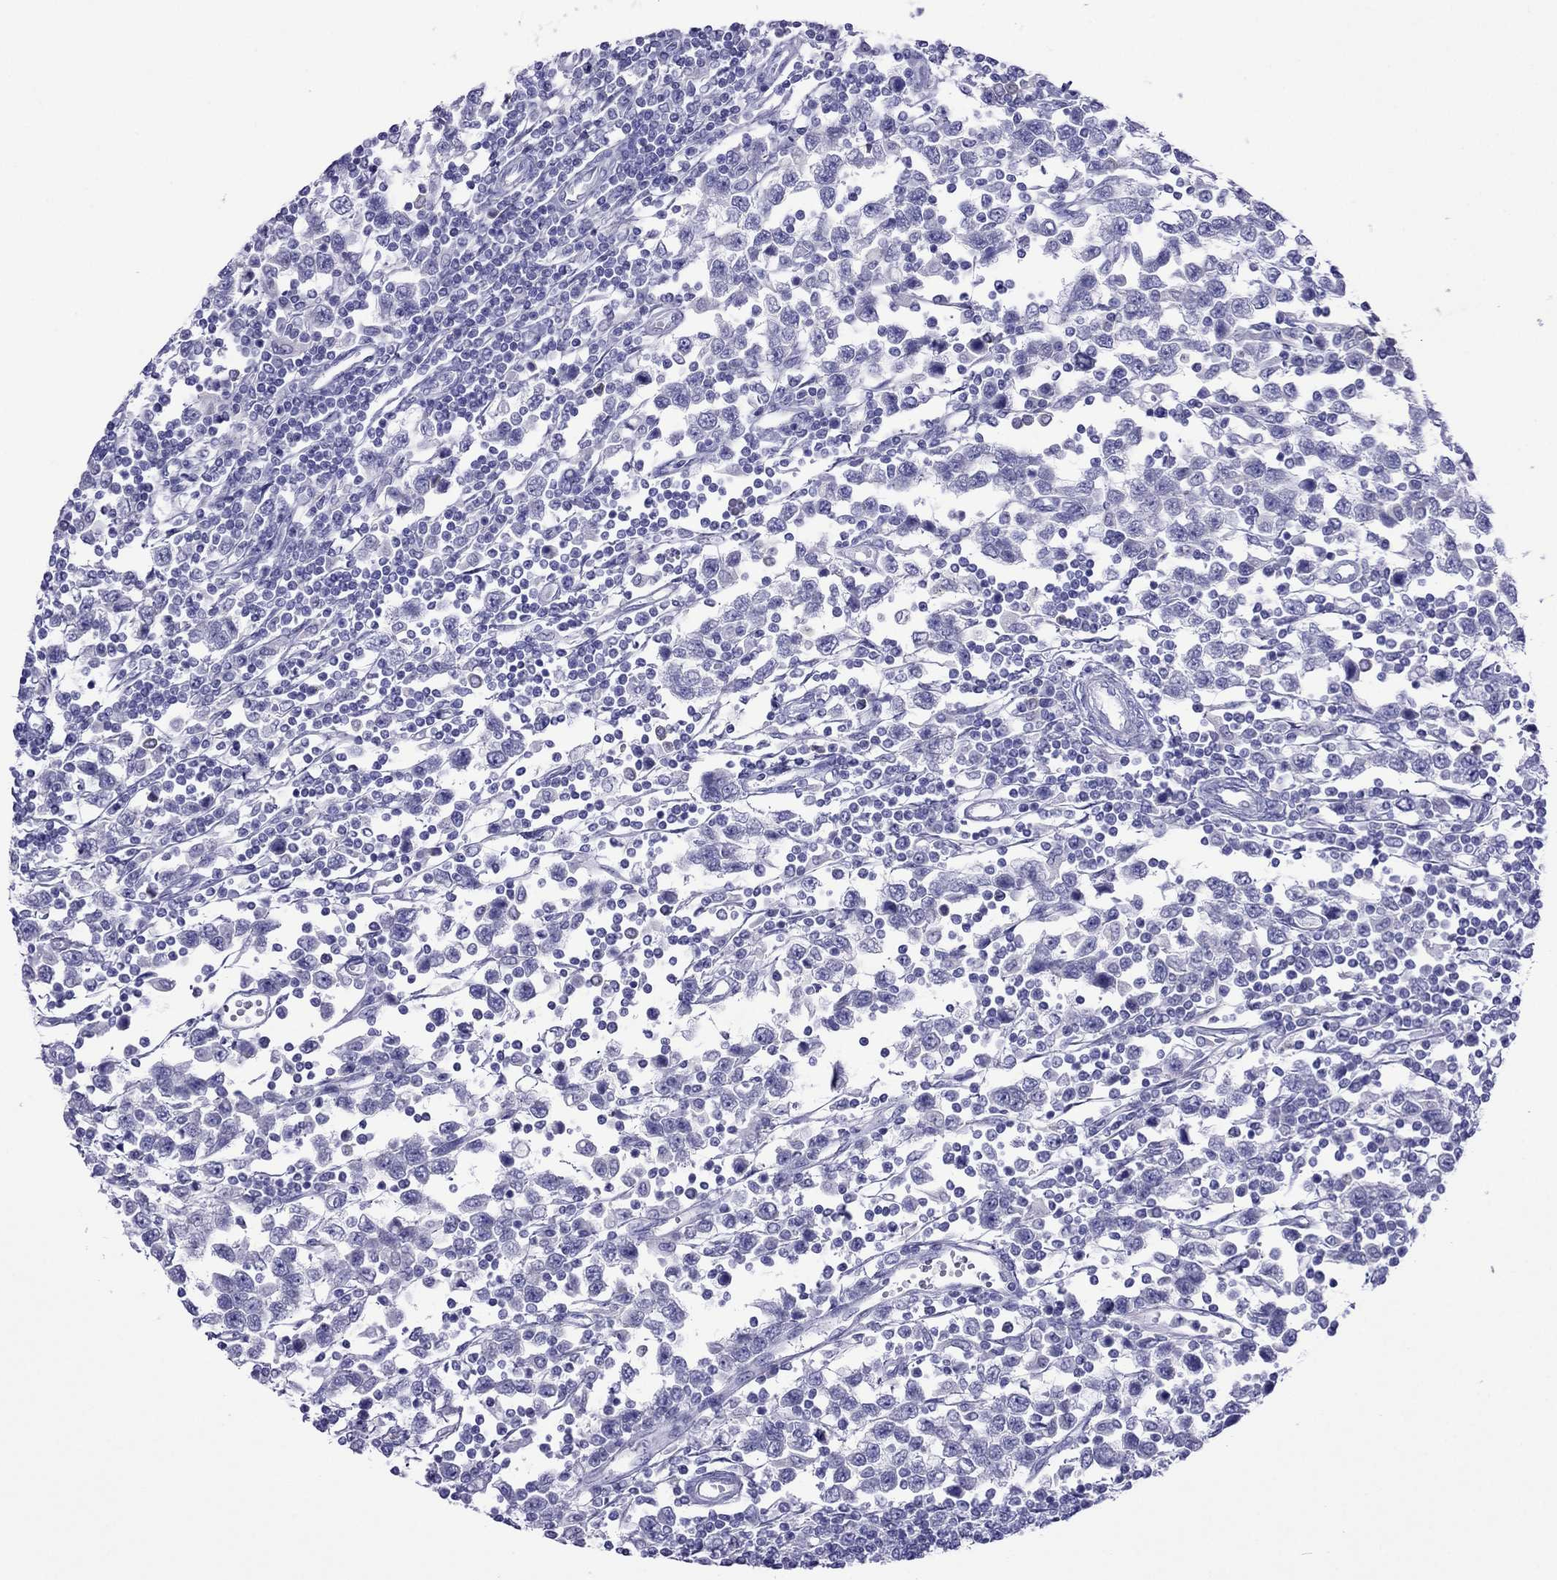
{"staining": {"intensity": "negative", "quantity": "none", "location": "none"}, "tissue": "testis cancer", "cell_type": "Tumor cells", "image_type": "cancer", "snomed": [{"axis": "morphology", "description": "Seminoma, NOS"}, {"axis": "topography", "description": "Testis"}], "caption": "DAB (3,3'-diaminobenzidine) immunohistochemical staining of human testis seminoma exhibits no significant positivity in tumor cells.", "gene": "PCDHA6", "patient": {"sex": "male", "age": 34}}